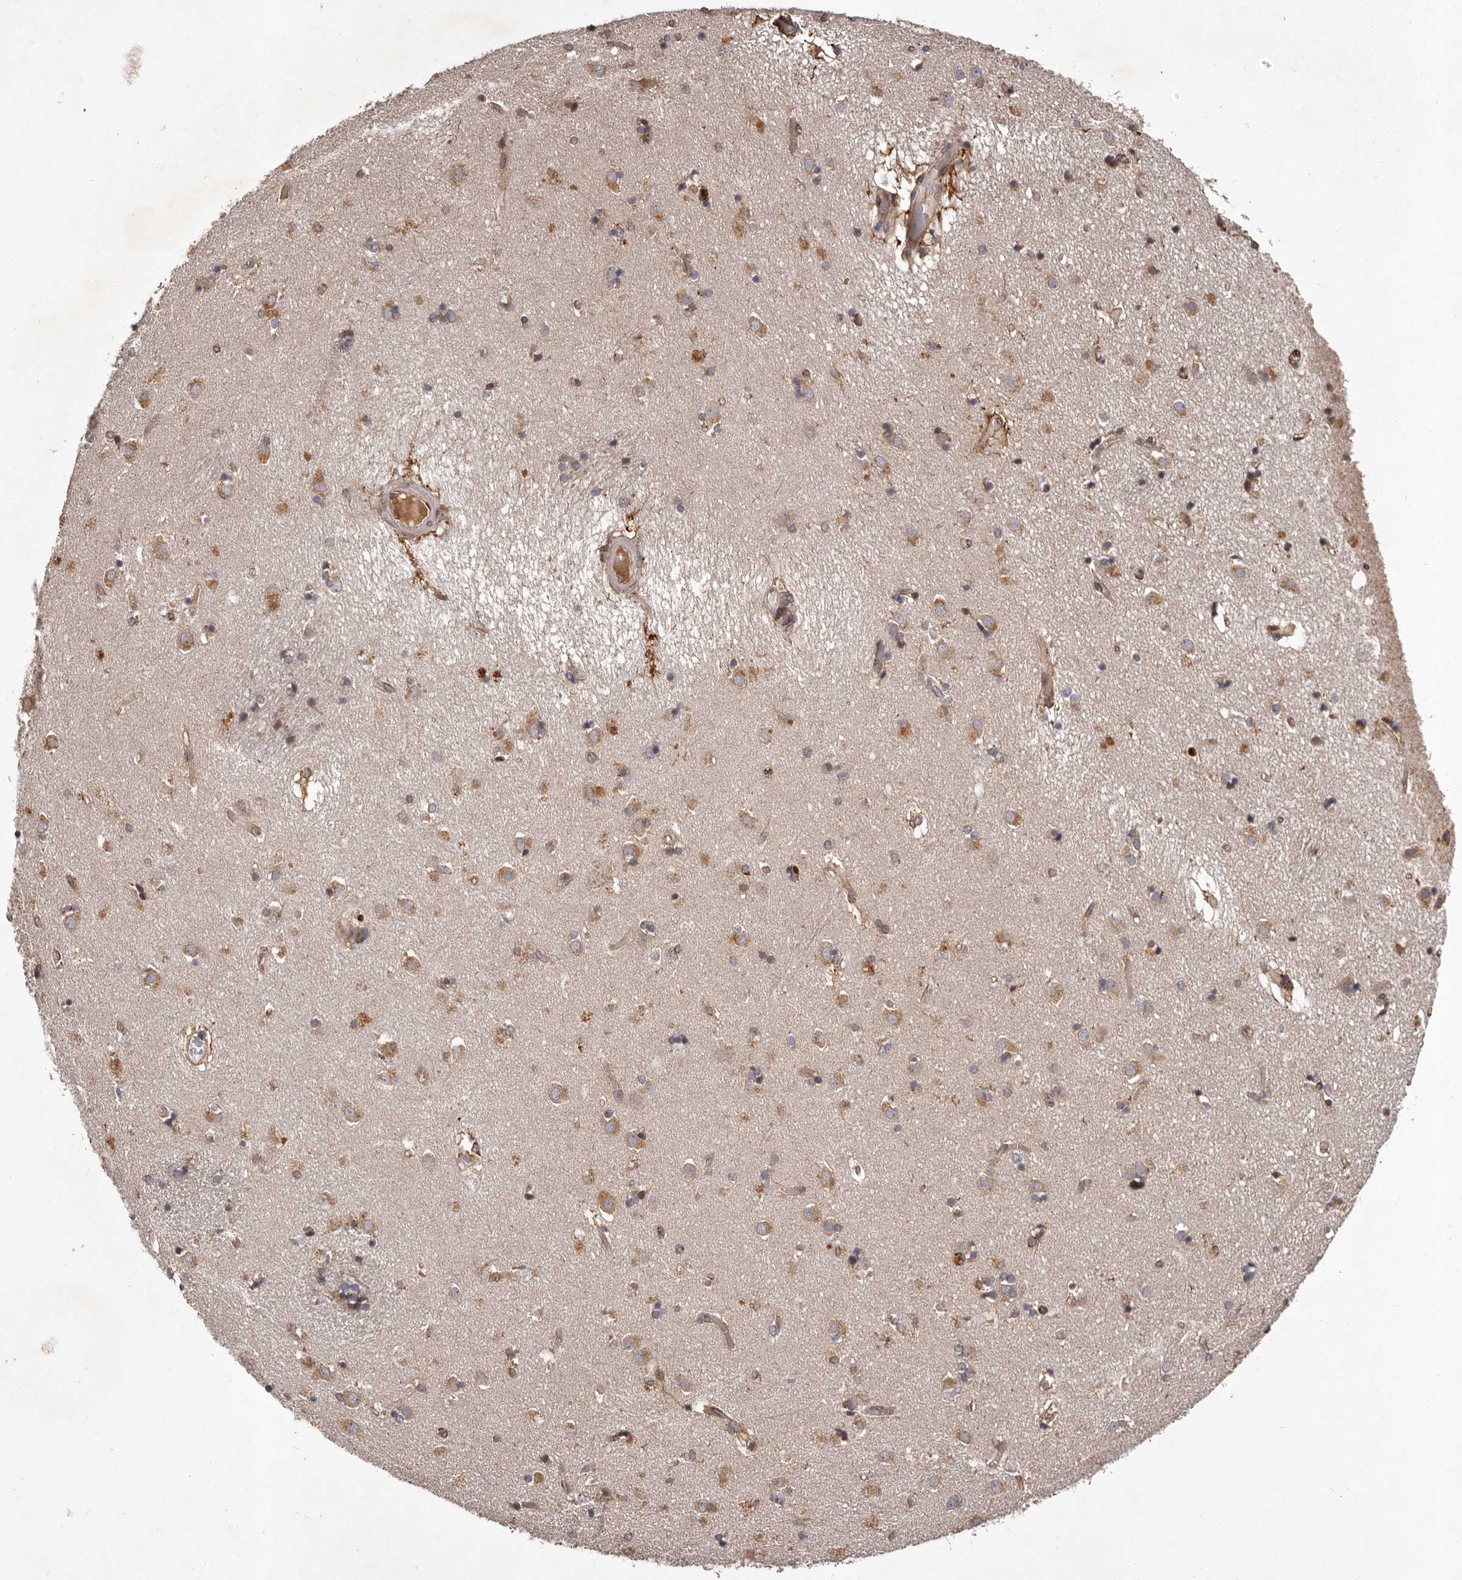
{"staining": {"intensity": "moderate", "quantity": ">75%", "location": "cytoplasmic/membranous"}, "tissue": "caudate", "cell_type": "Glial cells", "image_type": "normal", "snomed": [{"axis": "morphology", "description": "Normal tissue, NOS"}, {"axis": "topography", "description": "Lateral ventricle wall"}], "caption": "IHC (DAB) staining of benign human caudate exhibits moderate cytoplasmic/membranous protein staining in about >75% of glial cells.", "gene": "GADD45B", "patient": {"sex": "male", "age": 70}}